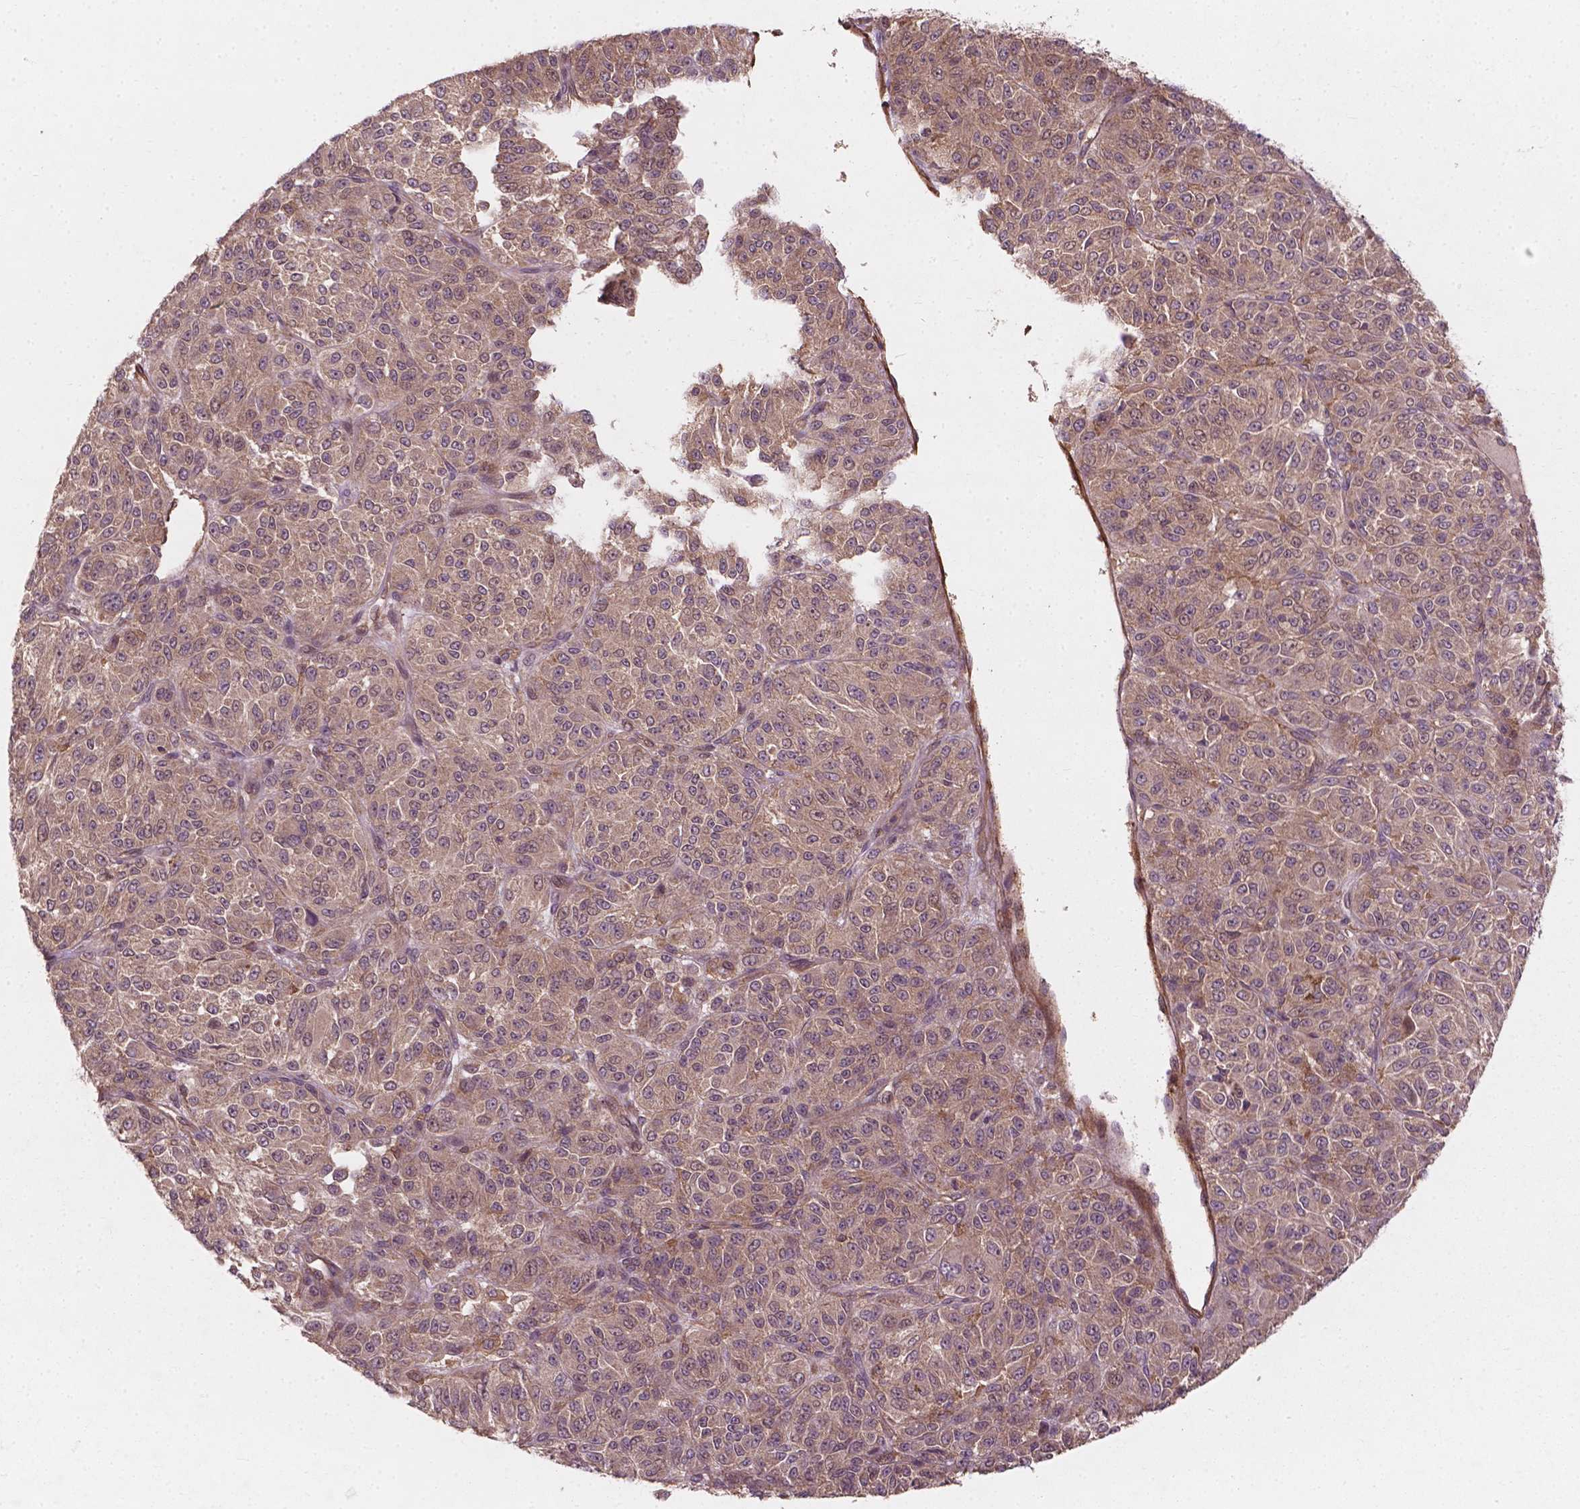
{"staining": {"intensity": "weak", "quantity": ">75%", "location": "cytoplasmic/membranous"}, "tissue": "melanoma", "cell_type": "Tumor cells", "image_type": "cancer", "snomed": [{"axis": "morphology", "description": "Malignant melanoma, Metastatic site"}, {"axis": "topography", "description": "Brain"}], "caption": "Human melanoma stained for a protein (brown) displays weak cytoplasmic/membranous positive expression in about >75% of tumor cells.", "gene": "CYFIP2", "patient": {"sex": "female", "age": 56}}